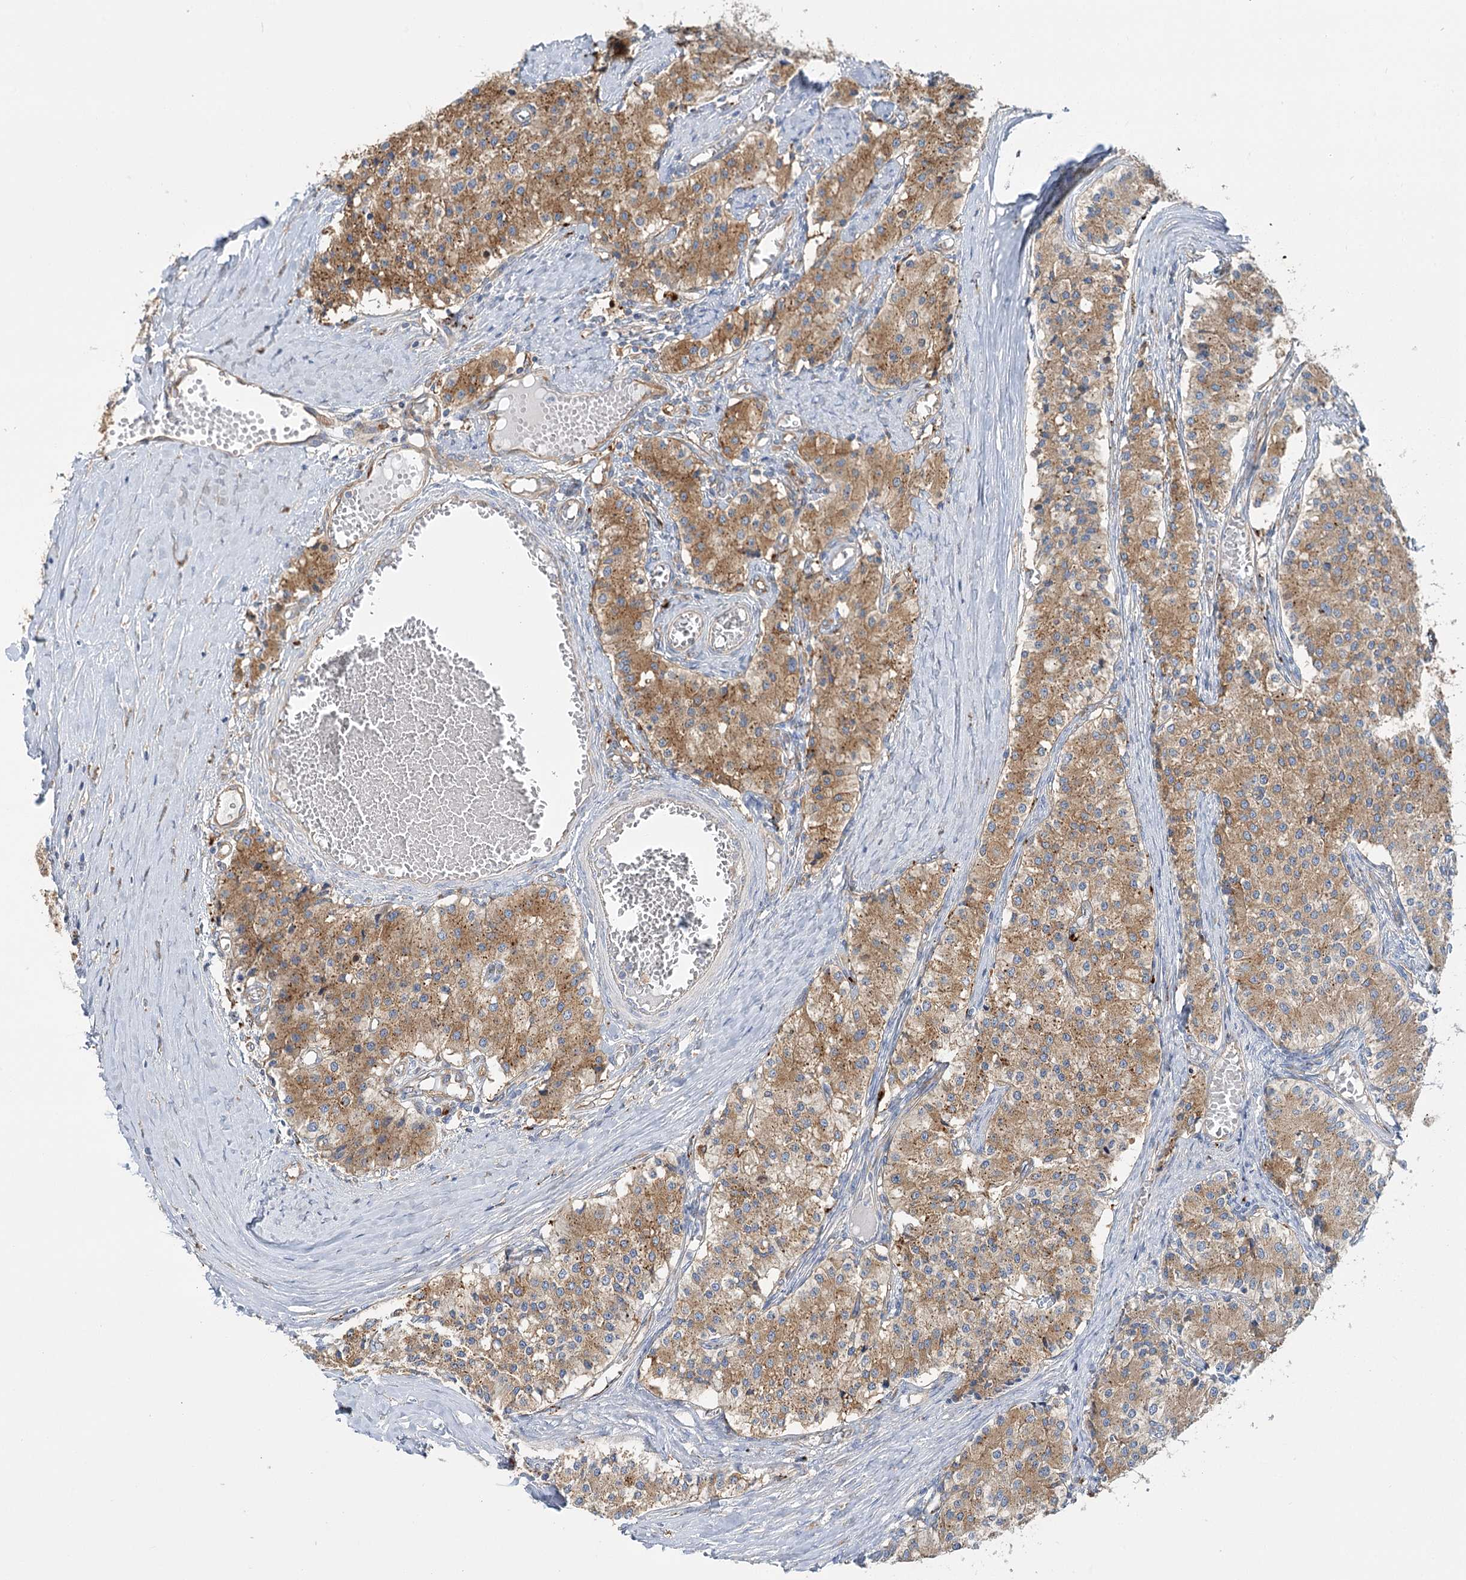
{"staining": {"intensity": "moderate", "quantity": ">75%", "location": "cytoplasmic/membranous"}, "tissue": "carcinoid", "cell_type": "Tumor cells", "image_type": "cancer", "snomed": [{"axis": "morphology", "description": "Carcinoid, malignant, NOS"}, {"axis": "topography", "description": "Colon"}], "caption": "Protein analysis of carcinoid (malignant) tissue shows moderate cytoplasmic/membranous expression in approximately >75% of tumor cells.", "gene": "GUSB", "patient": {"sex": "female", "age": 52}}